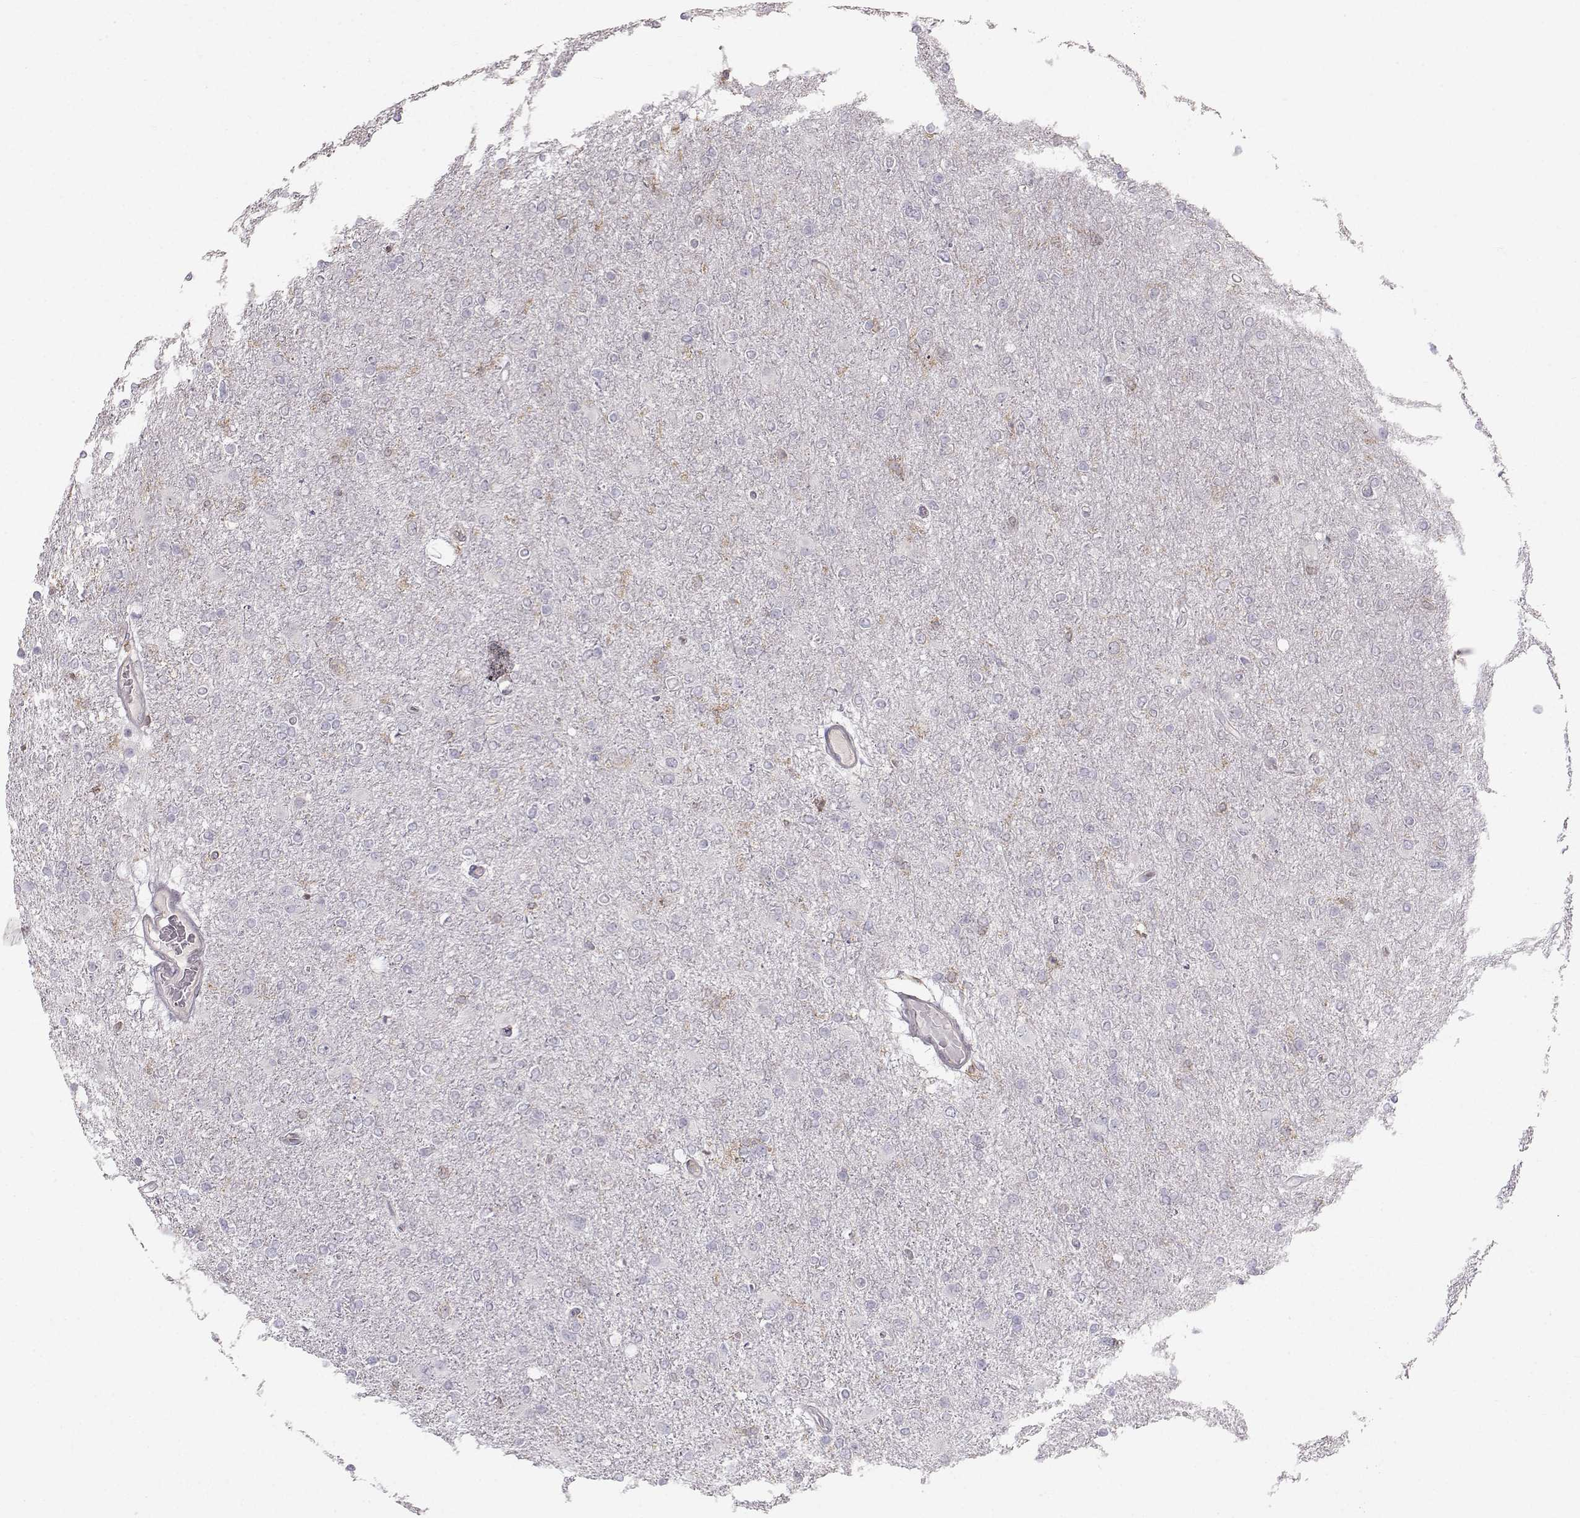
{"staining": {"intensity": "negative", "quantity": "none", "location": "none"}, "tissue": "glioma", "cell_type": "Tumor cells", "image_type": "cancer", "snomed": [{"axis": "morphology", "description": "Glioma, malignant, High grade"}, {"axis": "topography", "description": "Cerebral cortex"}], "caption": "Immunohistochemistry (IHC) photomicrograph of neoplastic tissue: human glioma stained with DAB (3,3'-diaminobenzidine) reveals no significant protein positivity in tumor cells.", "gene": "ZBTB32", "patient": {"sex": "male", "age": 70}}